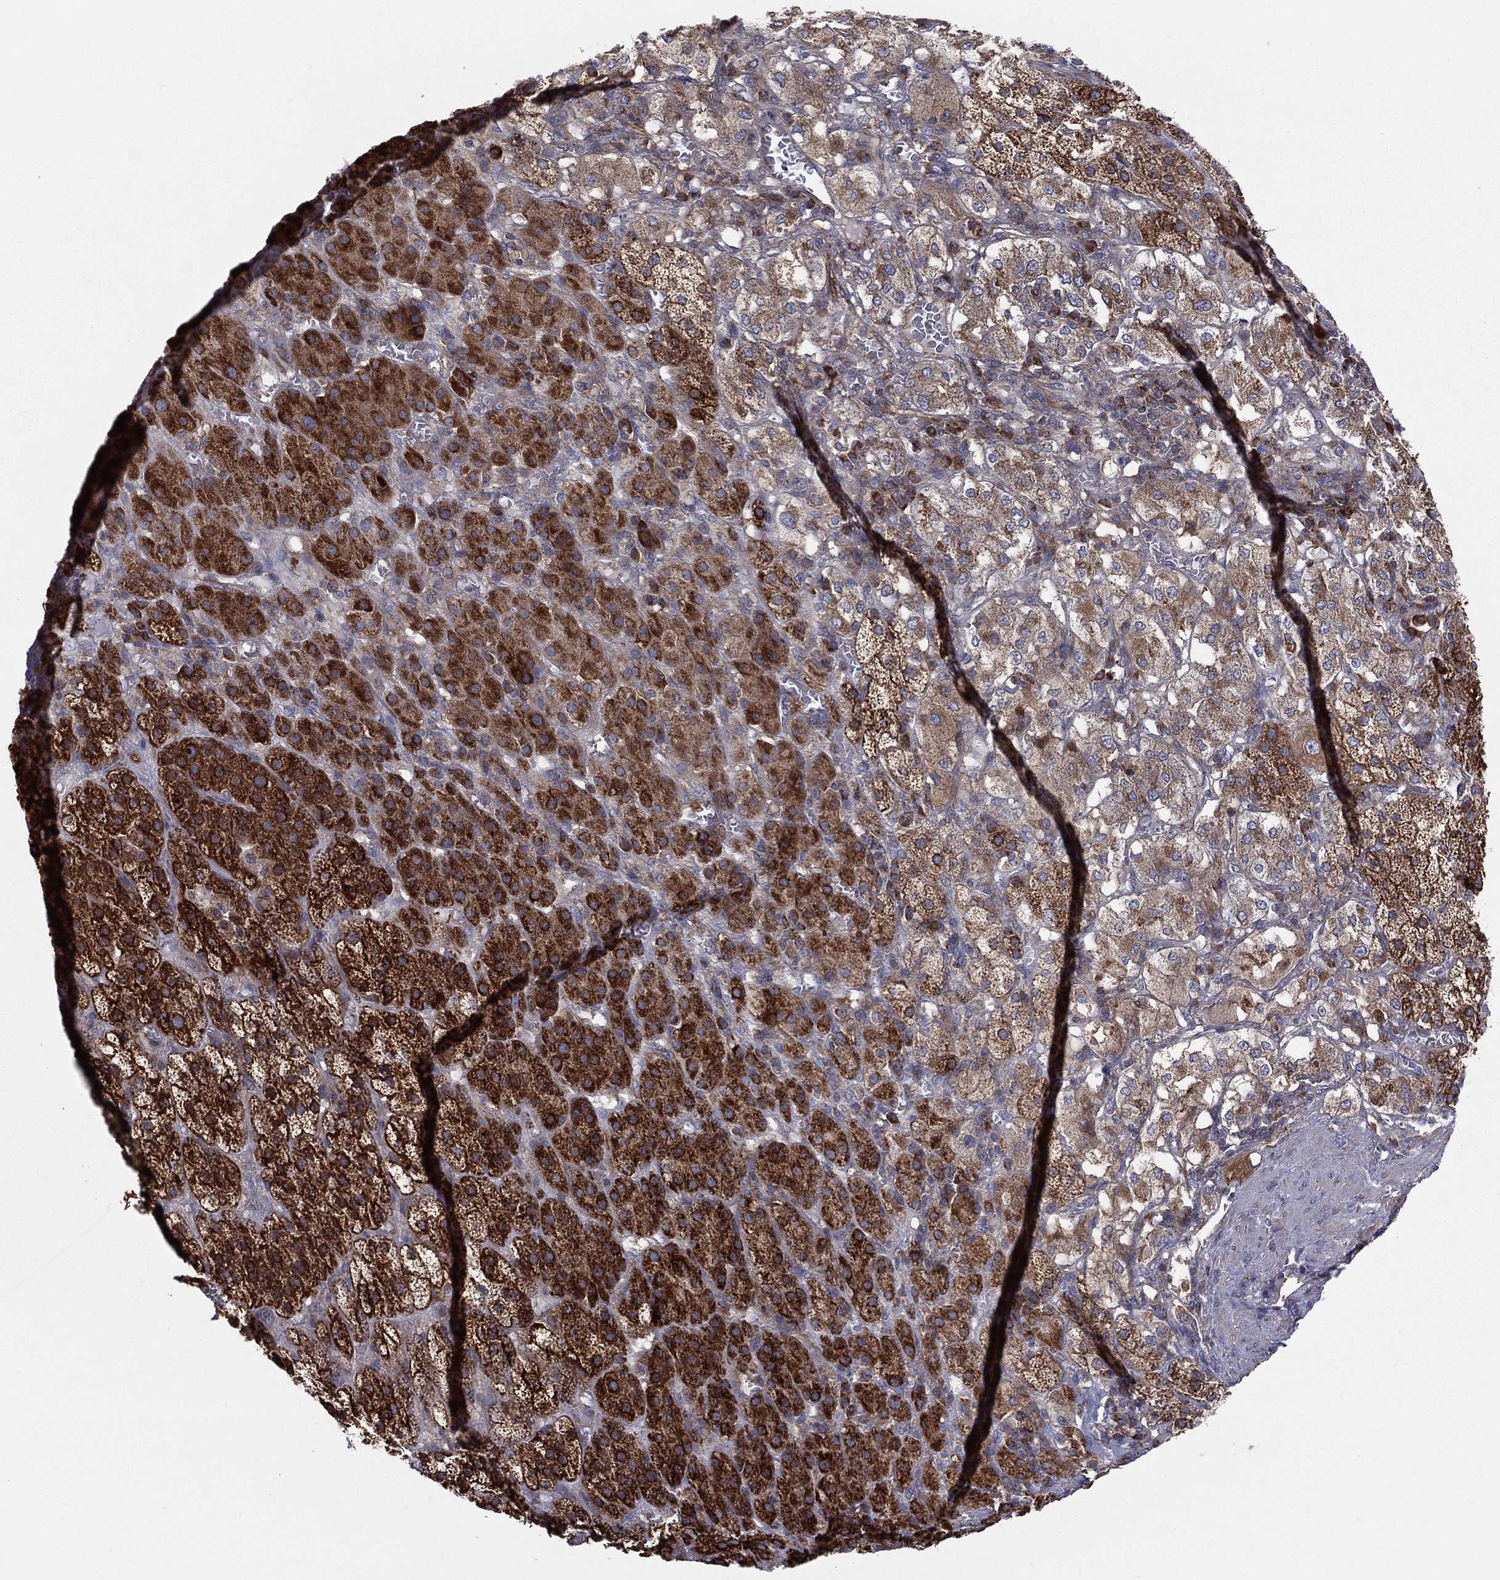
{"staining": {"intensity": "strong", "quantity": "25%-75%", "location": "cytoplasmic/membranous"}, "tissue": "adrenal gland", "cell_type": "Glandular cells", "image_type": "normal", "snomed": [{"axis": "morphology", "description": "Normal tissue, NOS"}, {"axis": "topography", "description": "Adrenal gland"}], "caption": "Immunohistochemical staining of unremarkable human adrenal gland displays high levels of strong cytoplasmic/membranous expression in approximately 25%-75% of glandular cells.", "gene": "MIX23", "patient": {"sex": "male", "age": 70}}